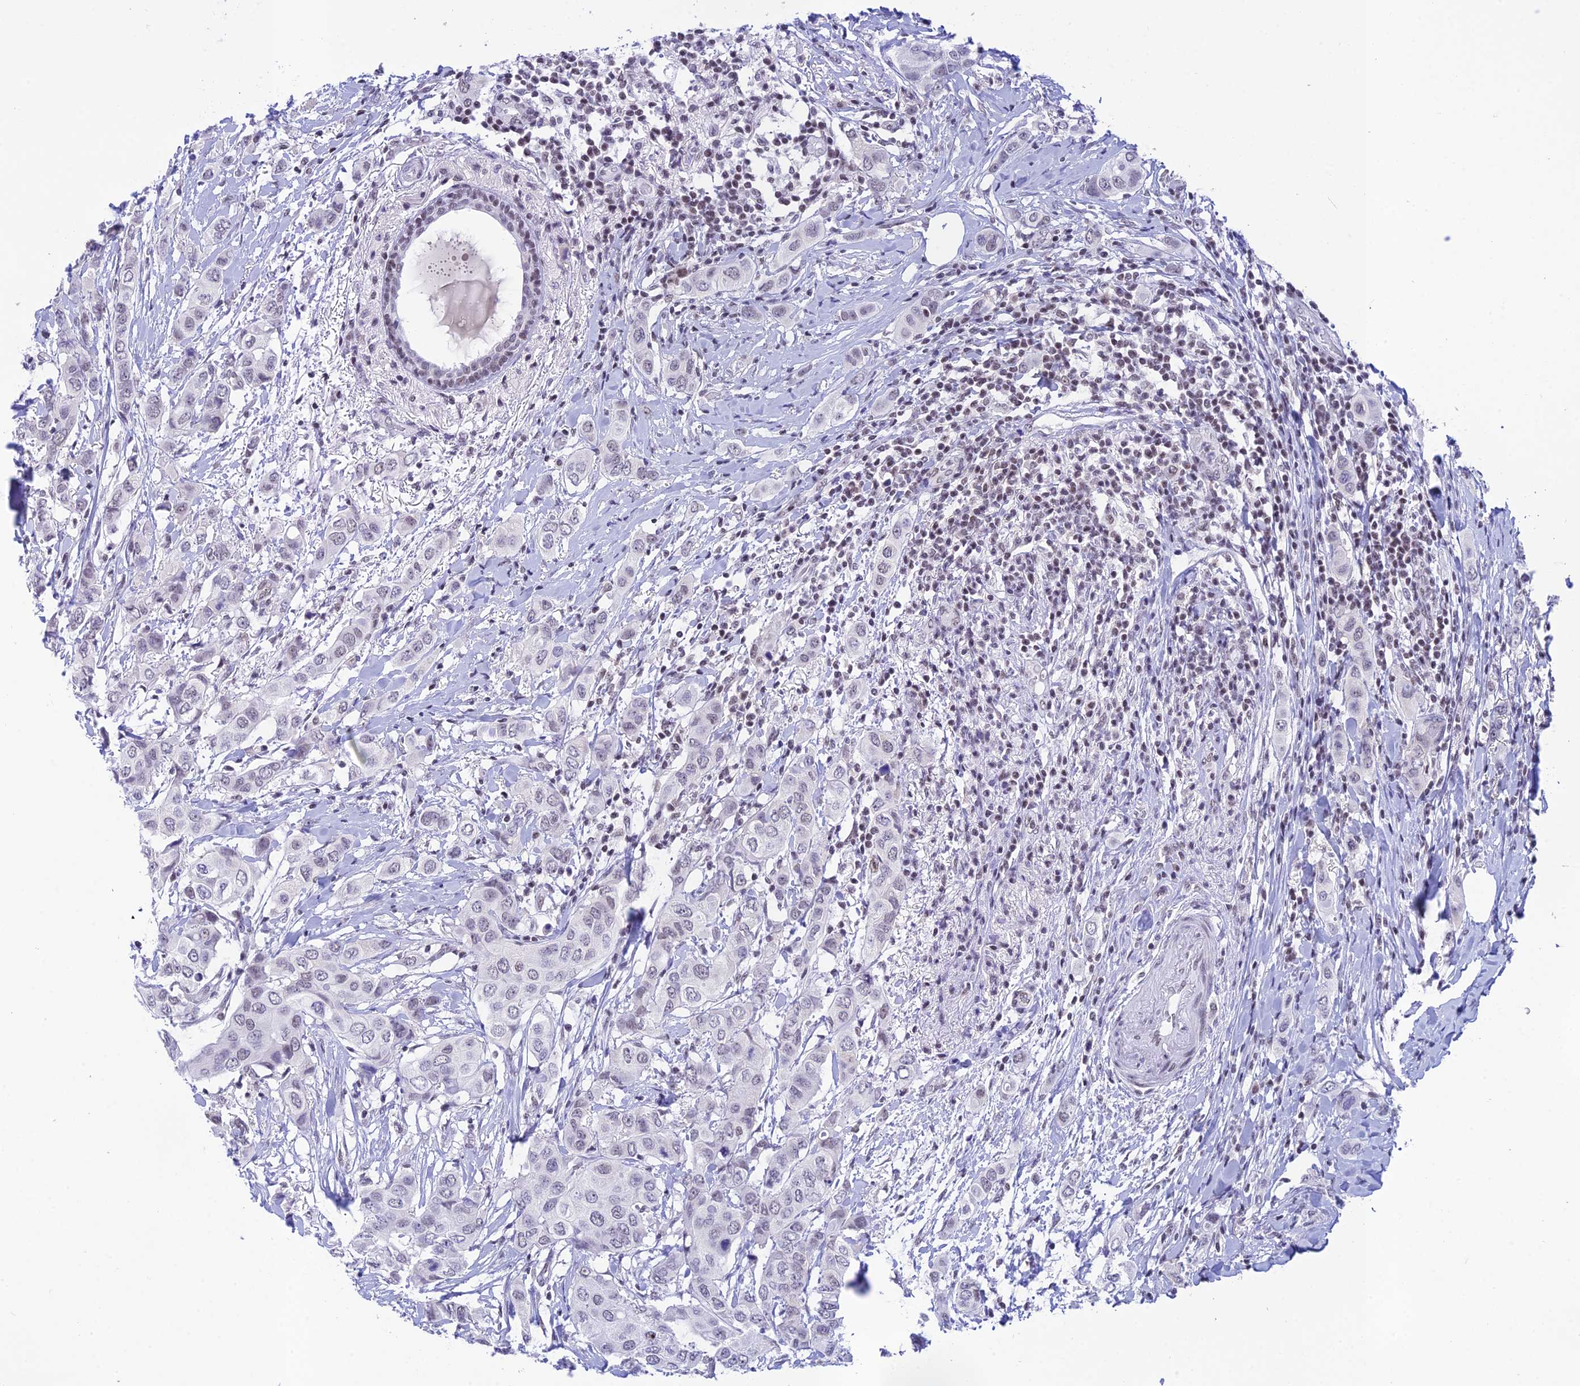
{"staining": {"intensity": "weak", "quantity": "<25%", "location": "nuclear"}, "tissue": "breast cancer", "cell_type": "Tumor cells", "image_type": "cancer", "snomed": [{"axis": "morphology", "description": "Lobular carcinoma"}, {"axis": "topography", "description": "Breast"}], "caption": "High power microscopy histopathology image of an IHC image of breast lobular carcinoma, revealing no significant staining in tumor cells.", "gene": "THAP11", "patient": {"sex": "female", "age": 51}}